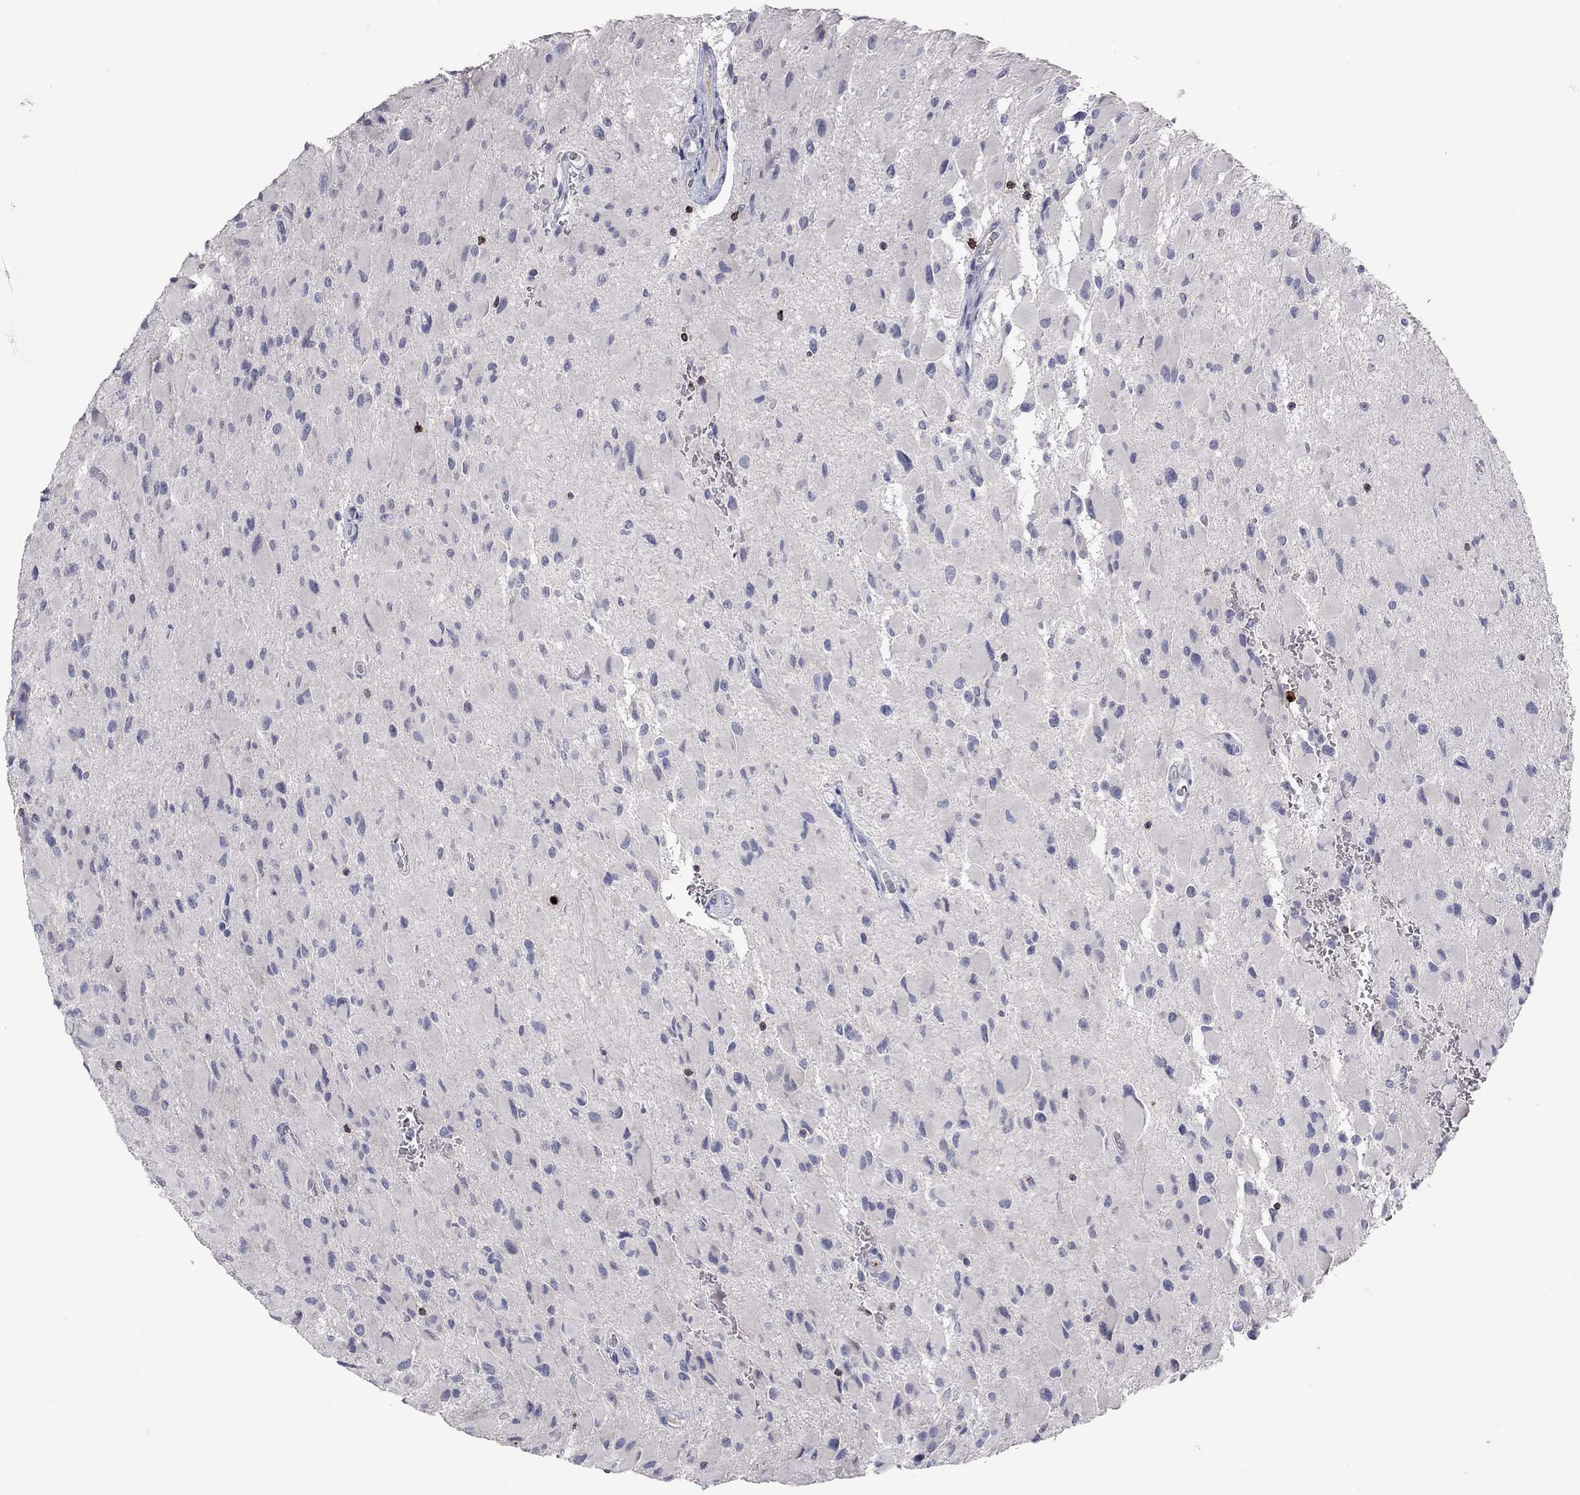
{"staining": {"intensity": "negative", "quantity": "none", "location": "none"}, "tissue": "glioma", "cell_type": "Tumor cells", "image_type": "cancer", "snomed": [{"axis": "morphology", "description": "Glioma, malignant, High grade"}, {"axis": "topography", "description": "Cerebral cortex"}], "caption": "Immunohistochemistry (IHC) micrograph of human glioma stained for a protein (brown), which shows no positivity in tumor cells.", "gene": "CCL5", "patient": {"sex": "female", "age": 36}}